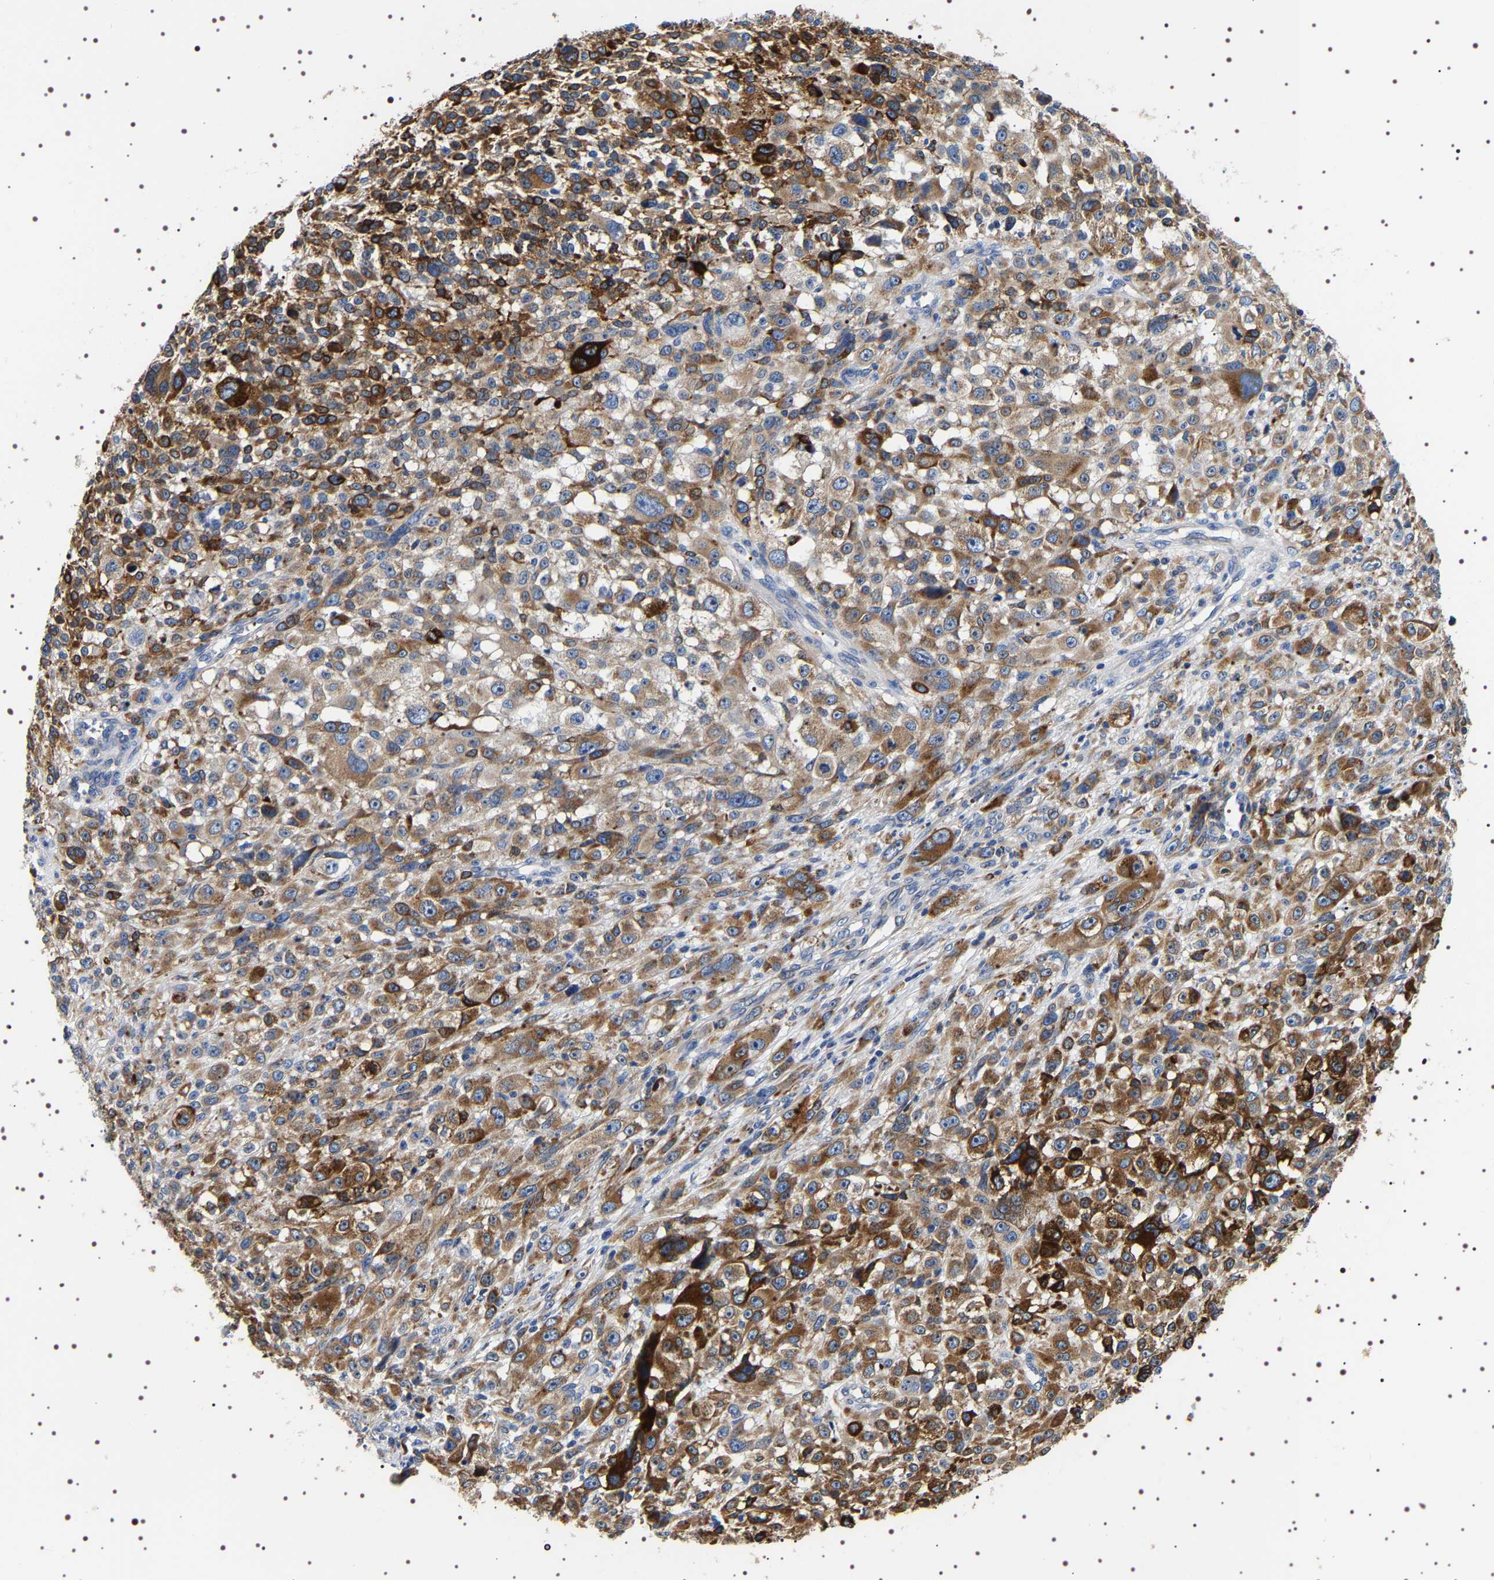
{"staining": {"intensity": "strong", "quantity": ">75%", "location": "cytoplasmic/membranous"}, "tissue": "melanoma", "cell_type": "Tumor cells", "image_type": "cancer", "snomed": [{"axis": "morphology", "description": "Malignant melanoma, NOS"}, {"axis": "topography", "description": "Skin"}], "caption": "This micrograph shows IHC staining of malignant melanoma, with high strong cytoplasmic/membranous staining in about >75% of tumor cells.", "gene": "SQLE", "patient": {"sex": "female", "age": 55}}